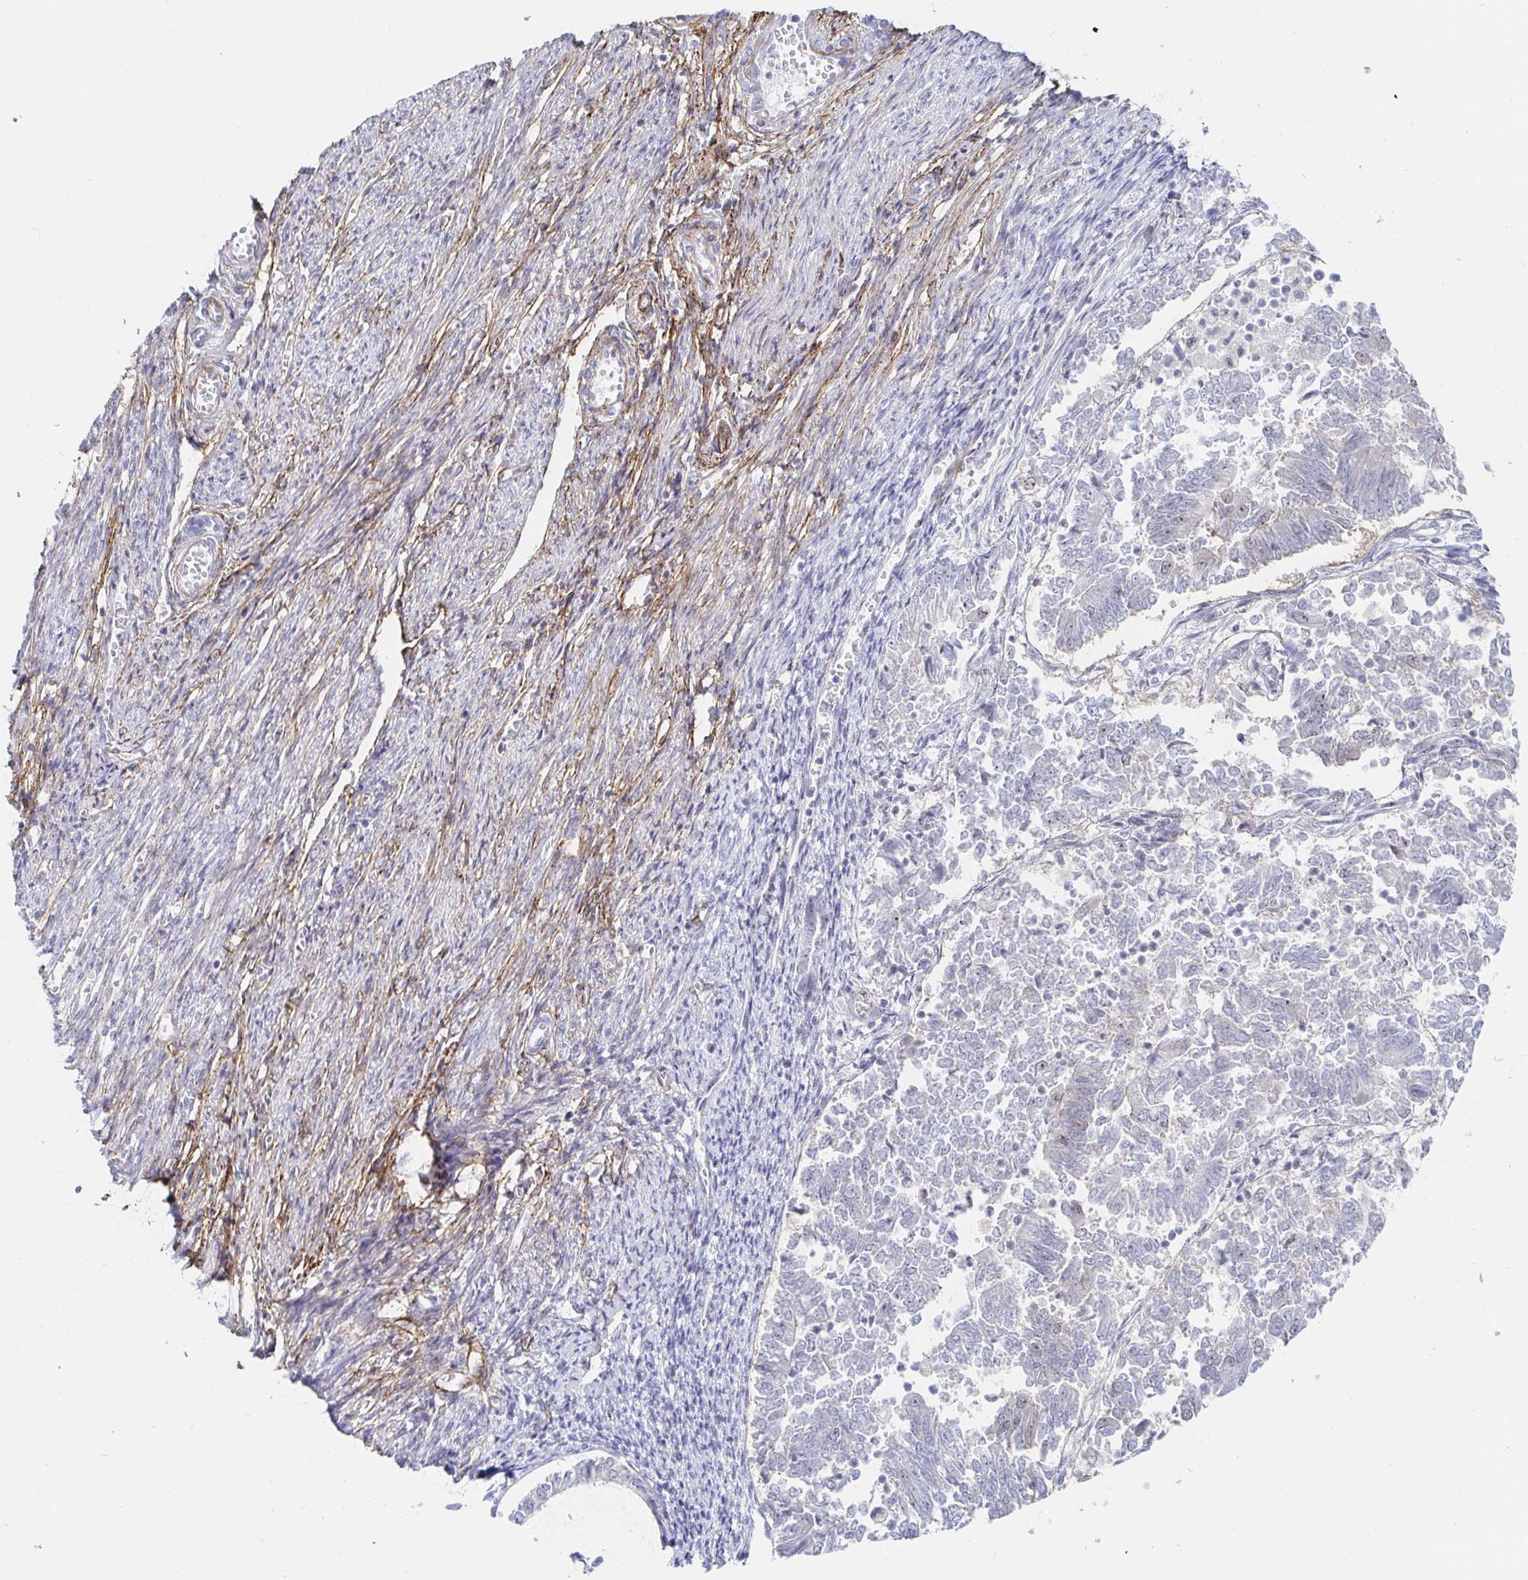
{"staining": {"intensity": "negative", "quantity": "none", "location": "none"}, "tissue": "endometrial cancer", "cell_type": "Tumor cells", "image_type": "cancer", "snomed": [{"axis": "morphology", "description": "Adenocarcinoma, NOS"}, {"axis": "topography", "description": "Endometrium"}], "caption": "Tumor cells are negative for protein expression in human adenocarcinoma (endometrial).", "gene": "COL28A1", "patient": {"sex": "female", "age": 65}}